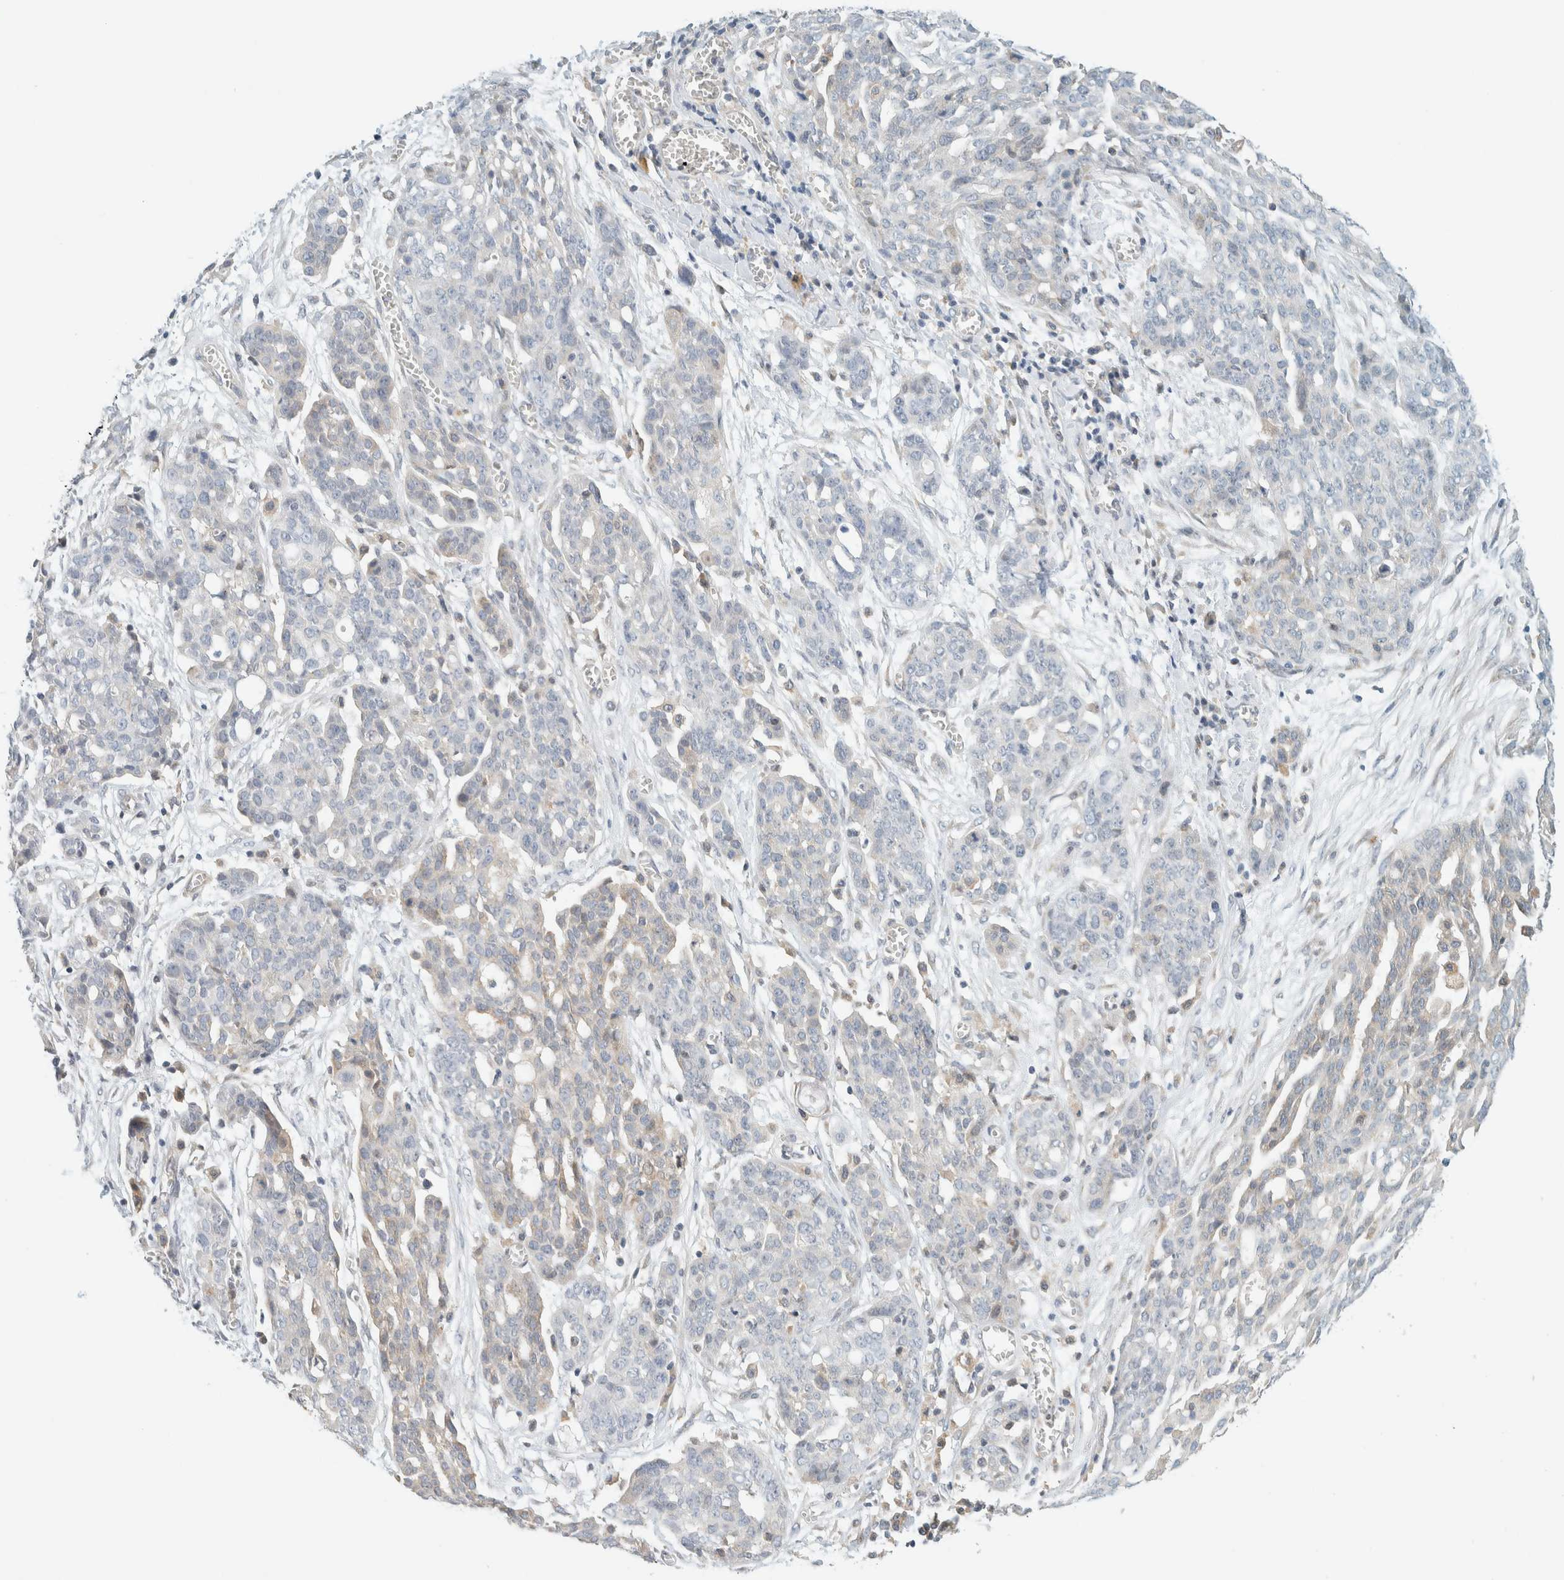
{"staining": {"intensity": "weak", "quantity": "<25%", "location": "cytoplasmic/membranous"}, "tissue": "ovarian cancer", "cell_type": "Tumor cells", "image_type": "cancer", "snomed": [{"axis": "morphology", "description": "Cystadenocarcinoma, serous, NOS"}, {"axis": "topography", "description": "Soft tissue"}, {"axis": "topography", "description": "Ovary"}], "caption": "Micrograph shows no protein positivity in tumor cells of serous cystadenocarcinoma (ovarian) tissue.", "gene": "SUMF2", "patient": {"sex": "female", "age": 57}}